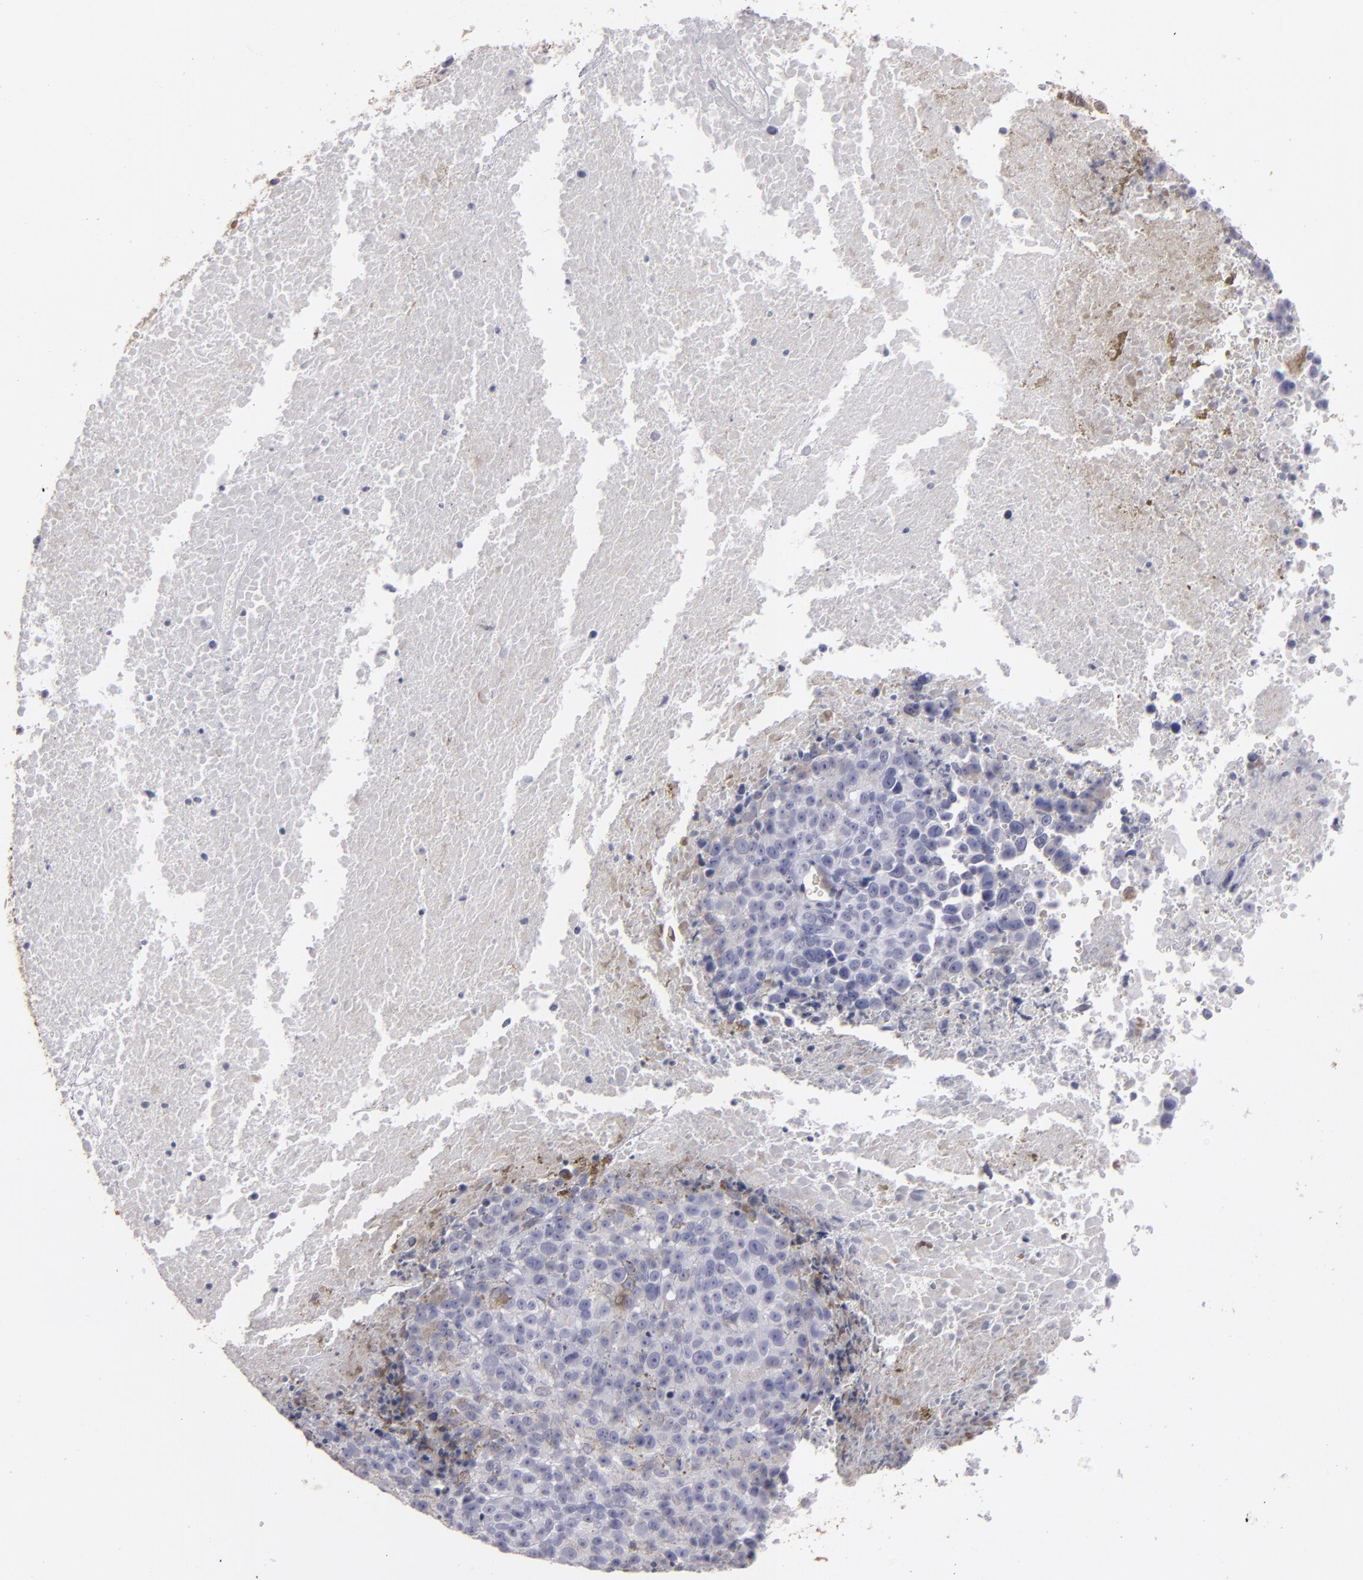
{"staining": {"intensity": "moderate", "quantity": "<25%", "location": "cytoplasmic/membranous"}, "tissue": "melanoma", "cell_type": "Tumor cells", "image_type": "cancer", "snomed": [{"axis": "morphology", "description": "Malignant melanoma, Metastatic site"}, {"axis": "topography", "description": "Cerebral cortex"}], "caption": "A brown stain shows moderate cytoplasmic/membranous staining of a protein in human malignant melanoma (metastatic site) tumor cells. Immunohistochemistry stains the protein of interest in brown and the nuclei are stained blue.", "gene": "SEMA3G", "patient": {"sex": "female", "age": 52}}